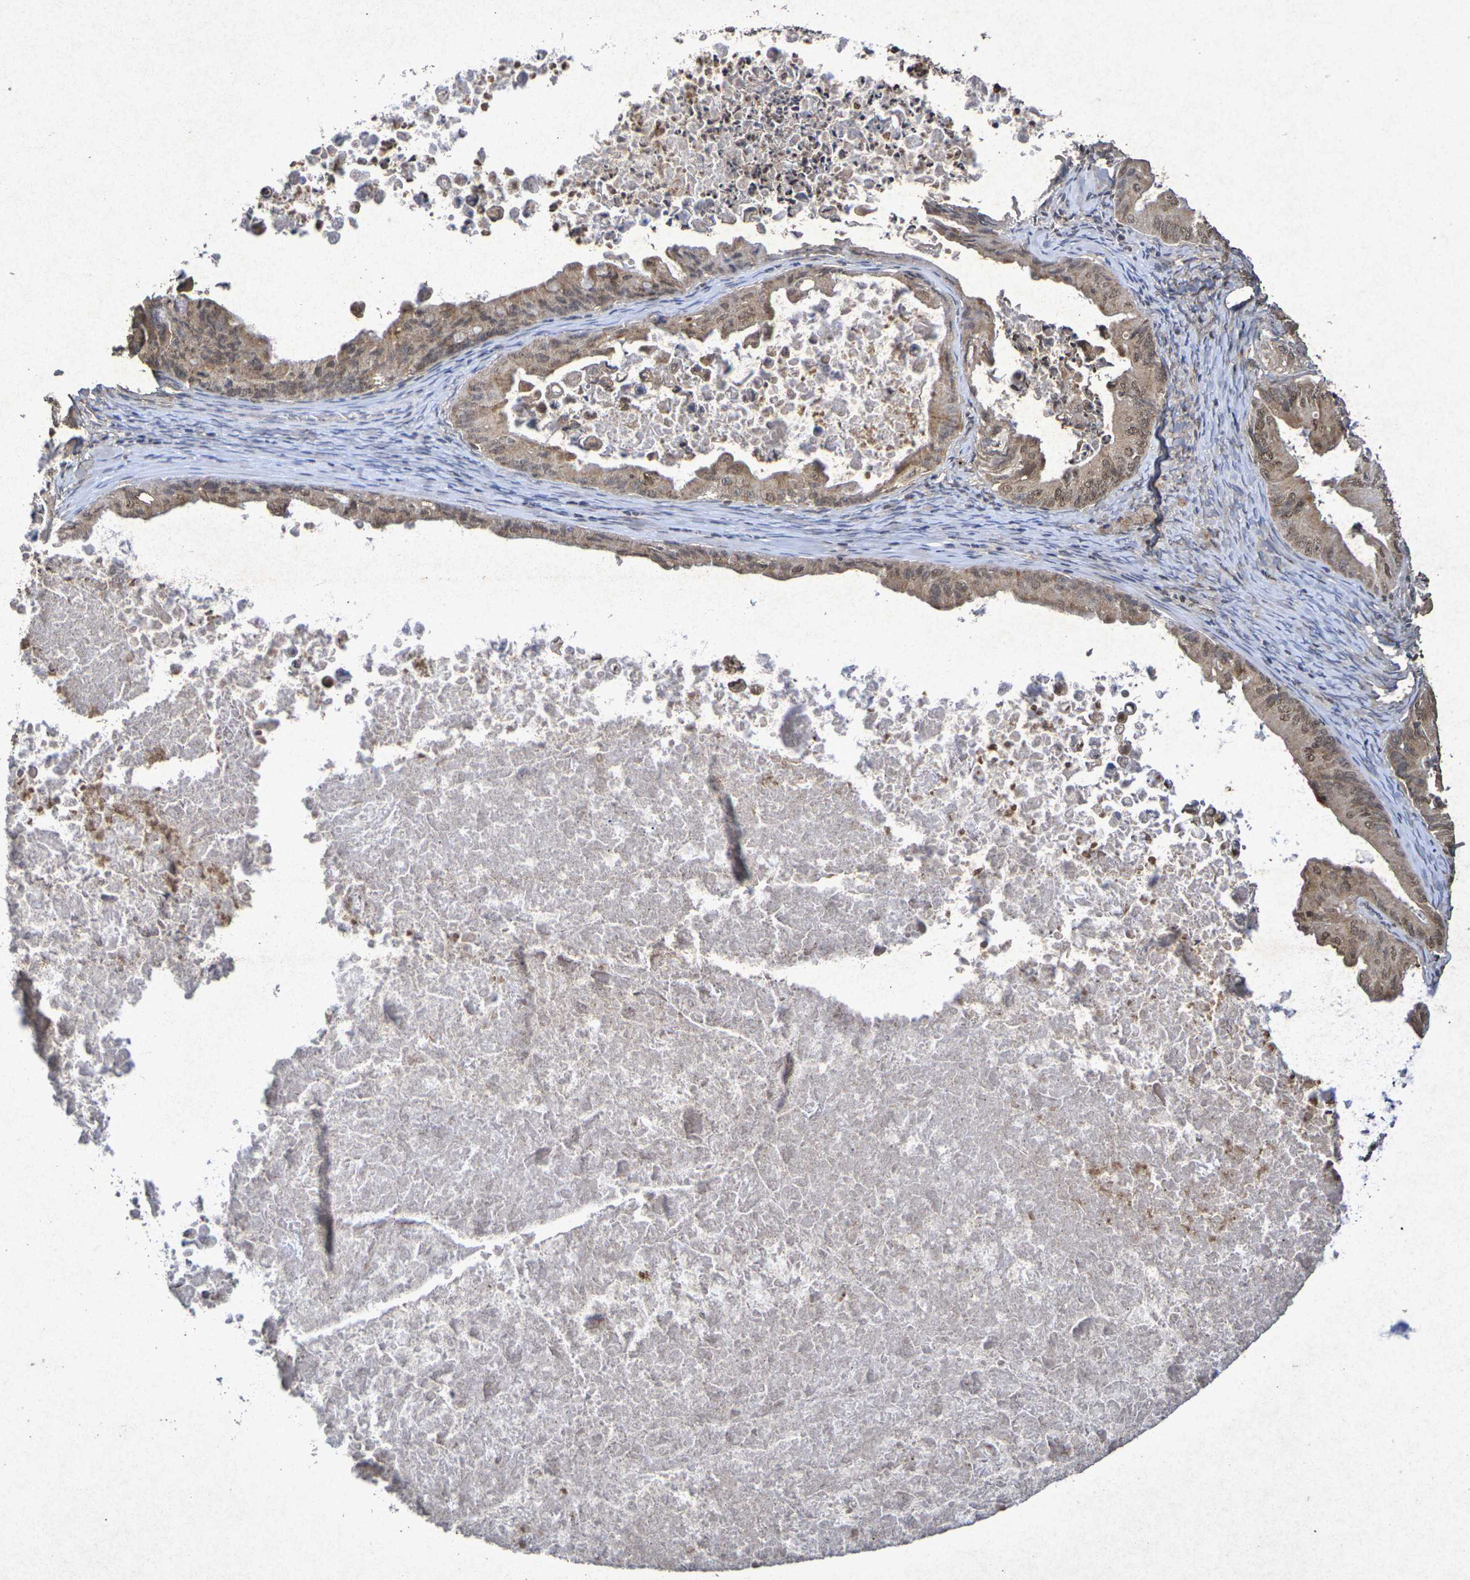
{"staining": {"intensity": "moderate", "quantity": ">75%", "location": "cytoplasmic/membranous,nuclear"}, "tissue": "ovarian cancer", "cell_type": "Tumor cells", "image_type": "cancer", "snomed": [{"axis": "morphology", "description": "Cystadenocarcinoma, mucinous, NOS"}, {"axis": "topography", "description": "Ovary"}], "caption": "Immunohistochemical staining of human mucinous cystadenocarcinoma (ovarian) exhibits medium levels of moderate cytoplasmic/membranous and nuclear protein staining in about >75% of tumor cells.", "gene": "GUCY1A2", "patient": {"sex": "female", "age": 37}}